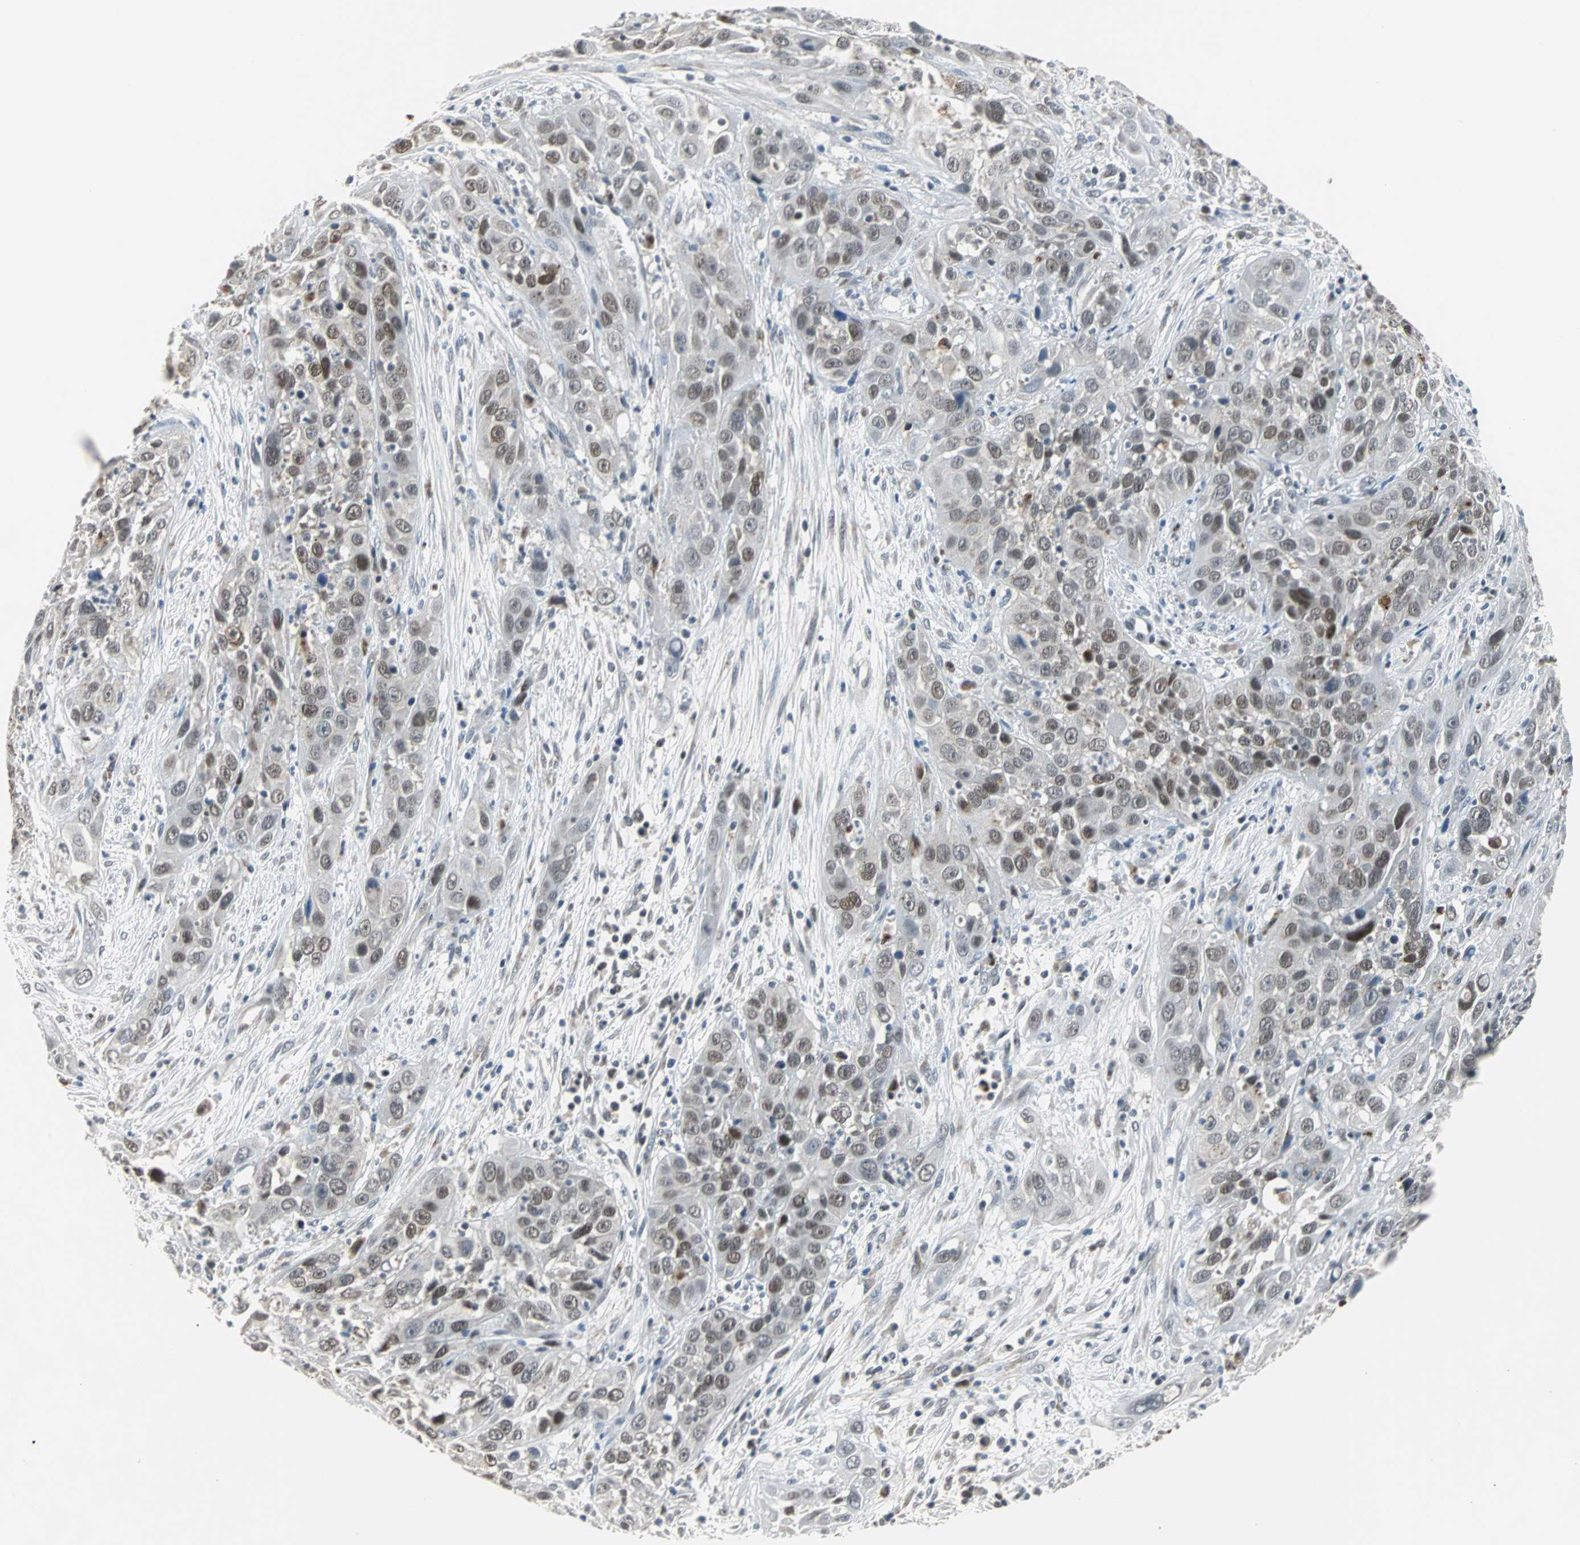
{"staining": {"intensity": "weak", "quantity": "25%-75%", "location": "nuclear"}, "tissue": "cervical cancer", "cell_type": "Tumor cells", "image_type": "cancer", "snomed": [{"axis": "morphology", "description": "Squamous cell carcinoma, NOS"}, {"axis": "topography", "description": "Cervix"}], "caption": "Protein positivity by IHC reveals weak nuclear positivity in about 25%-75% of tumor cells in cervical cancer (squamous cell carcinoma). Immunohistochemistry stains the protein of interest in brown and the nuclei are stained blue.", "gene": "HLX", "patient": {"sex": "female", "age": 32}}